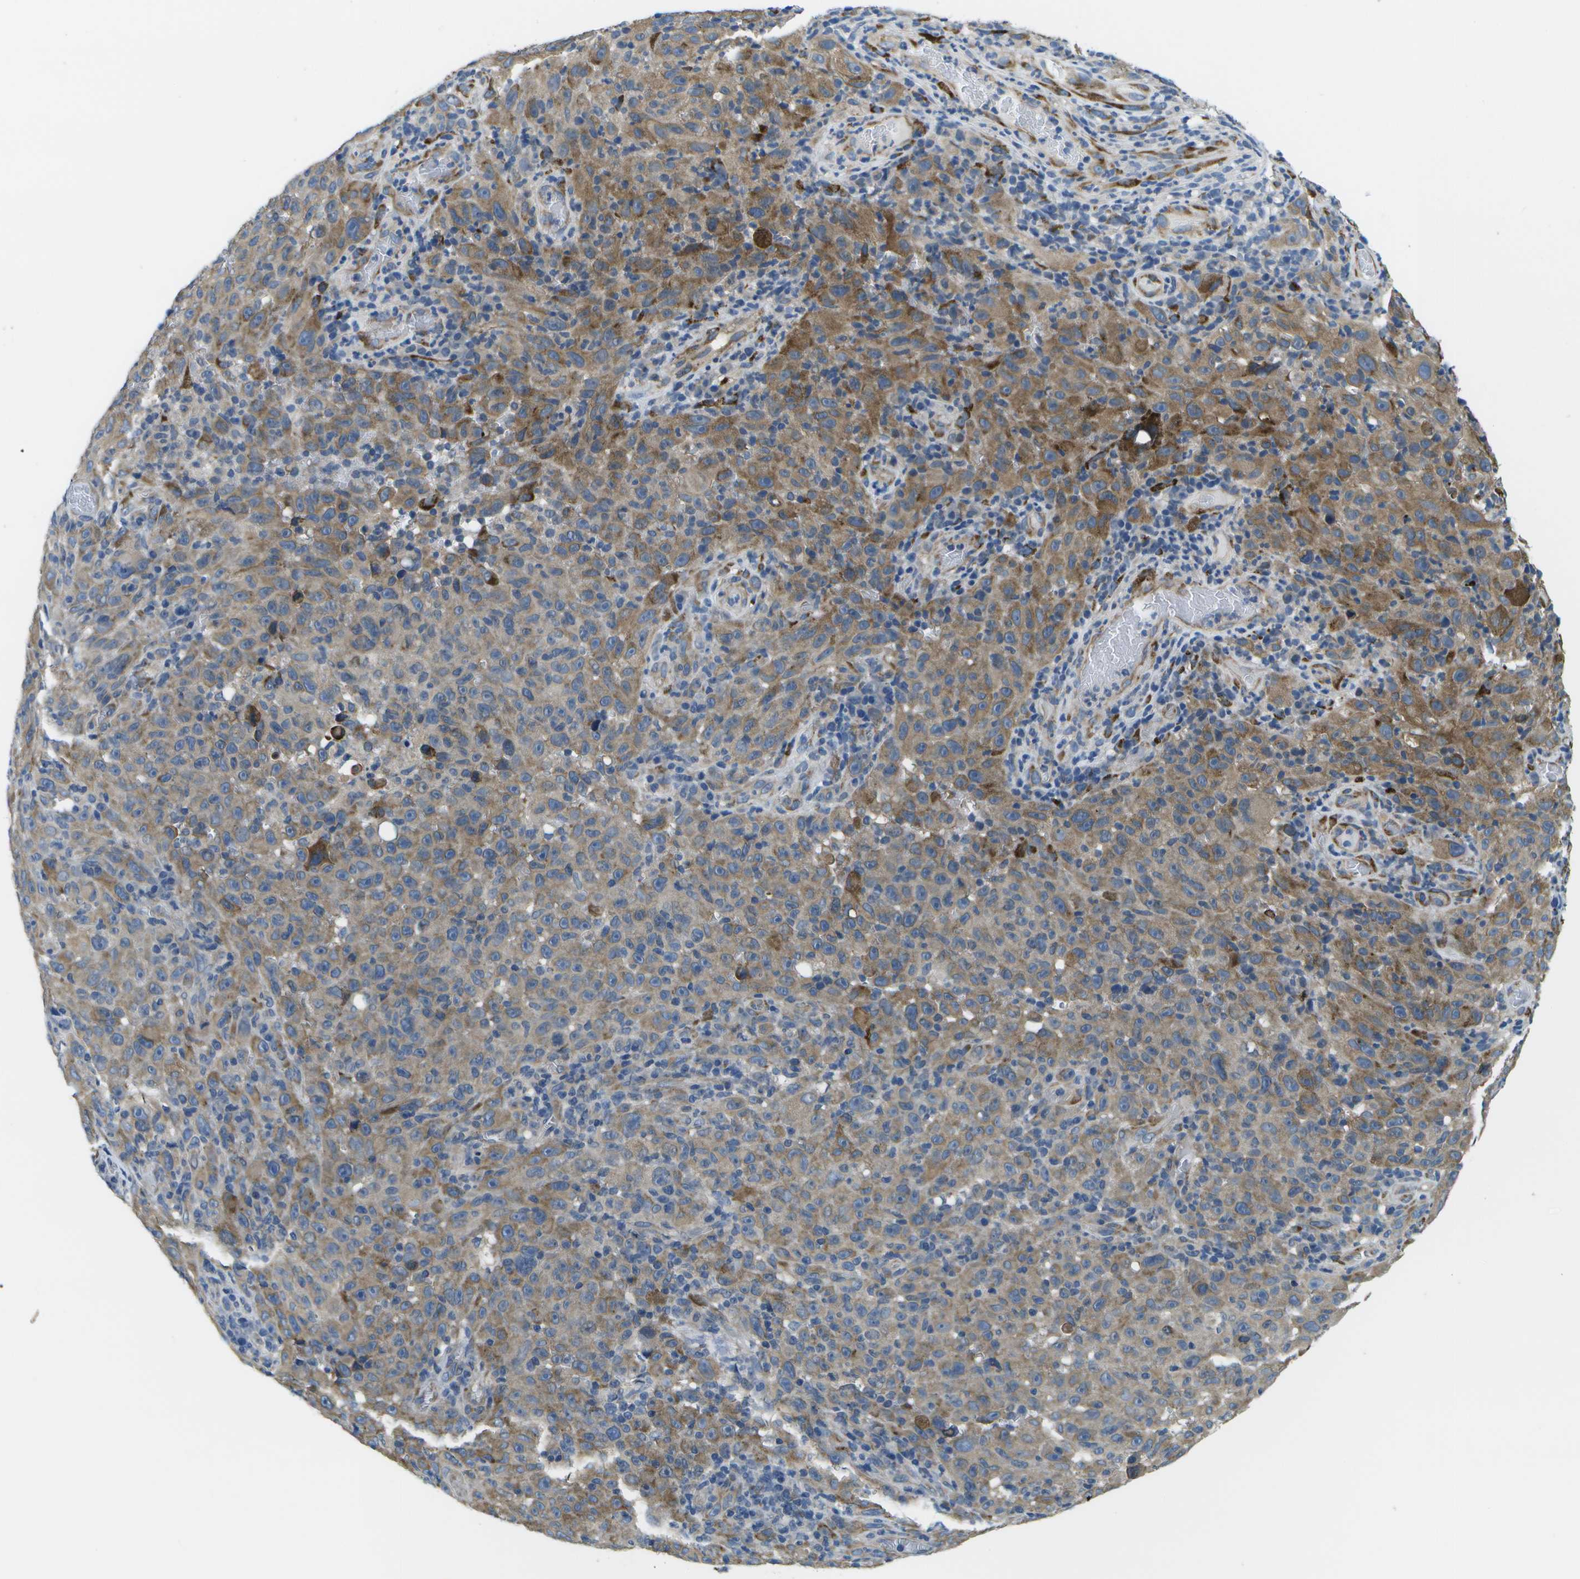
{"staining": {"intensity": "weak", "quantity": ">75%", "location": "cytoplasmic/membranous"}, "tissue": "melanoma", "cell_type": "Tumor cells", "image_type": "cancer", "snomed": [{"axis": "morphology", "description": "Malignant melanoma, NOS"}, {"axis": "topography", "description": "Skin"}], "caption": "Weak cytoplasmic/membranous expression is identified in about >75% of tumor cells in melanoma. (DAB = brown stain, brightfield microscopy at high magnification).", "gene": "P3H1", "patient": {"sex": "female", "age": 82}}